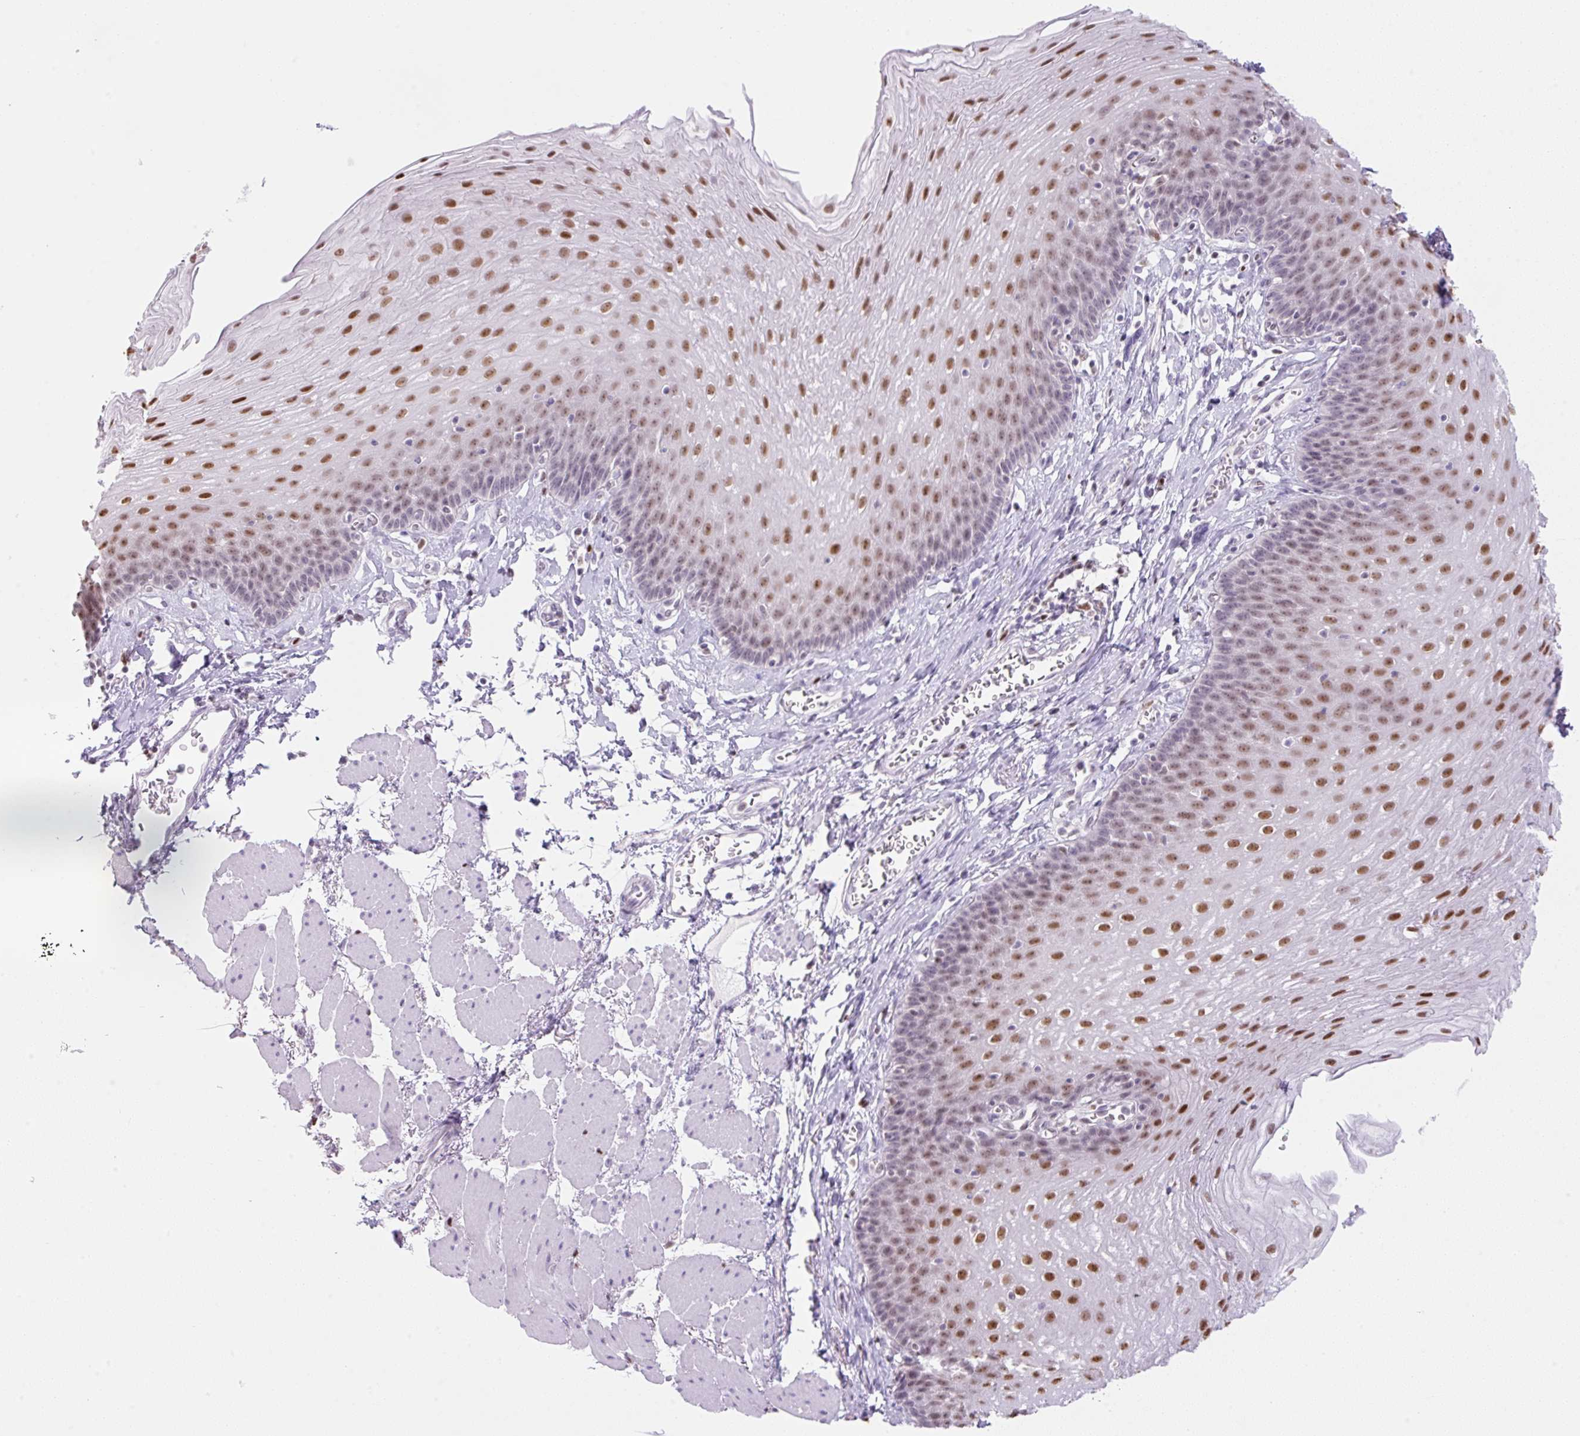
{"staining": {"intensity": "moderate", "quantity": "25%-75%", "location": "nuclear"}, "tissue": "esophagus", "cell_type": "Squamous epithelial cells", "image_type": "normal", "snomed": [{"axis": "morphology", "description": "Normal tissue, NOS"}, {"axis": "topography", "description": "Esophagus"}], "caption": "The micrograph reveals staining of normal esophagus, revealing moderate nuclear protein staining (brown color) within squamous epithelial cells.", "gene": "TLE3", "patient": {"sex": "female", "age": 81}}